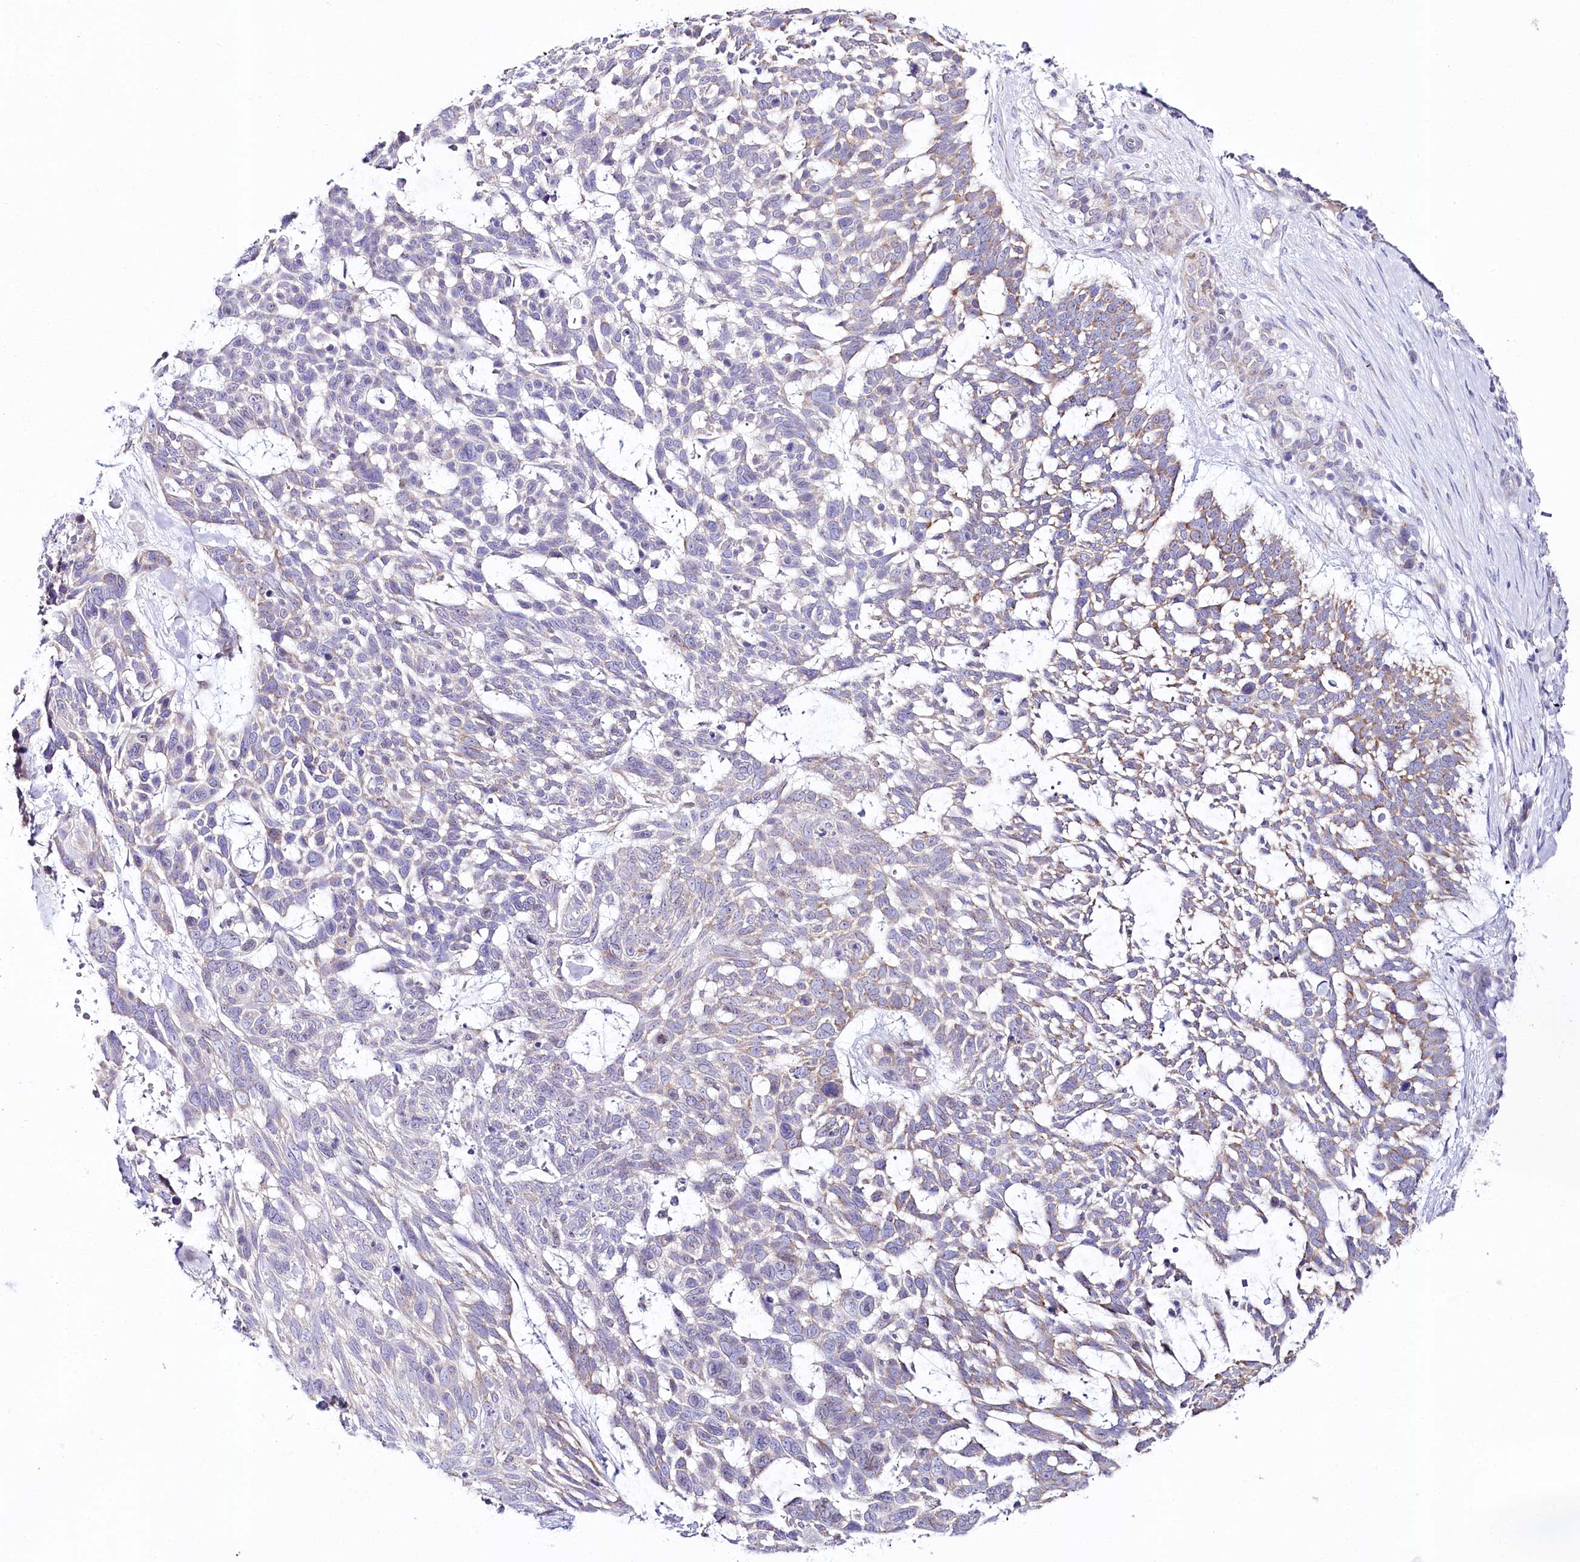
{"staining": {"intensity": "moderate", "quantity": "<25%", "location": "cytoplasmic/membranous"}, "tissue": "skin cancer", "cell_type": "Tumor cells", "image_type": "cancer", "snomed": [{"axis": "morphology", "description": "Basal cell carcinoma"}, {"axis": "topography", "description": "Skin"}], "caption": "Tumor cells display moderate cytoplasmic/membranous staining in approximately <25% of cells in skin cancer (basal cell carcinoma).", "gene": "CSN3", "patient": {"sex": "male", "age": 88}}